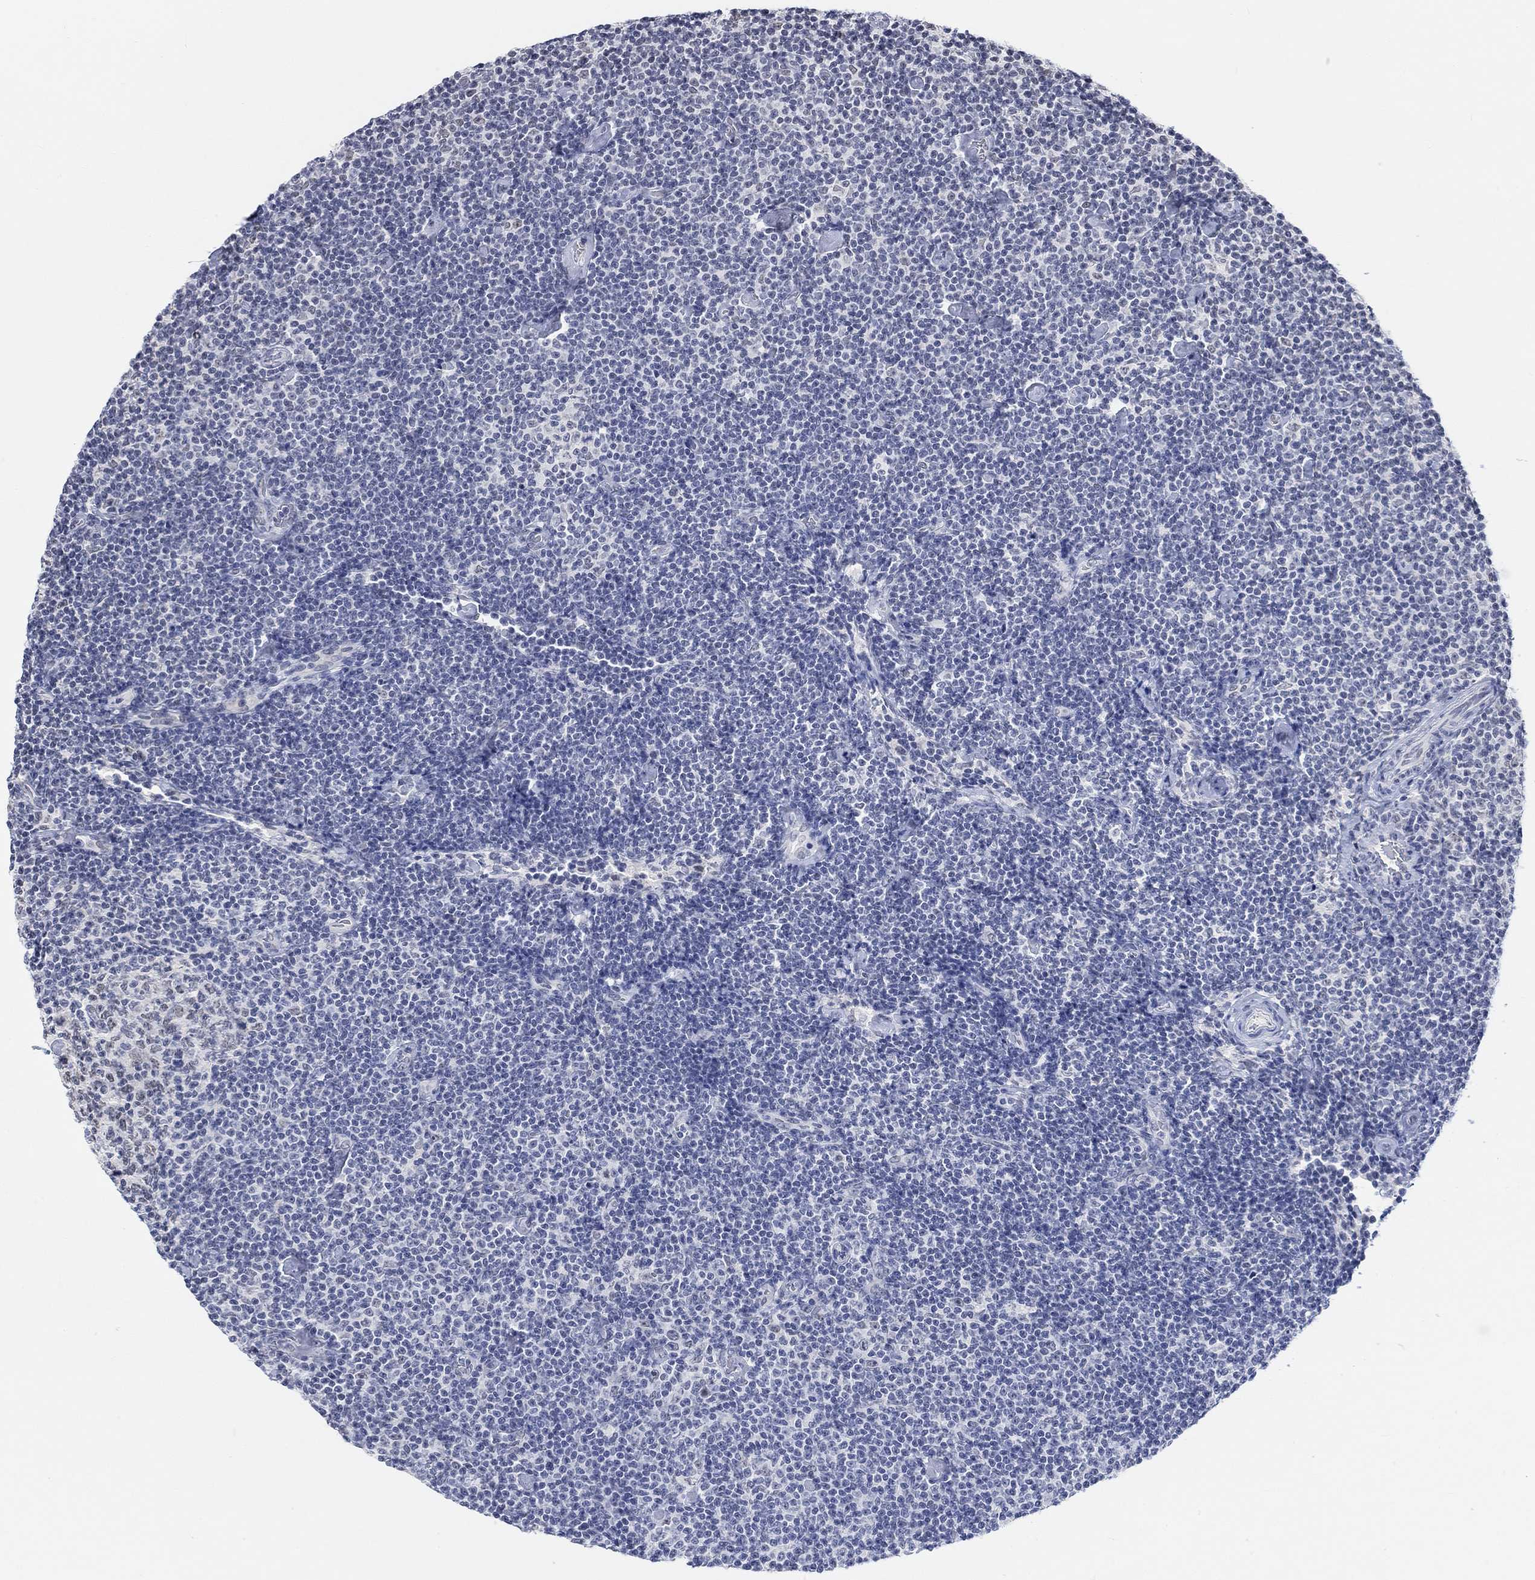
{"staining": {"intensity": "negative", "quantity": "none", "location": "none"}, "tissue": "lymphoma", "cell_type": "Tumor cells", "image_type": "cancer", "snomed": [{"axis": "morphology", "description": "Malignant lymphoma, non-Hodgkin's type, Low grade"}, {"axis": "topography", "description": "Lymph node"}], "caption": "This is an immunohistochemistry histopathology image of low-grade malignant lymphoma, non-Hodgkin's type. There is no positivity in tumor cells.", "gene": "PURG", "patient": {"sex": "male", "age": 81}}